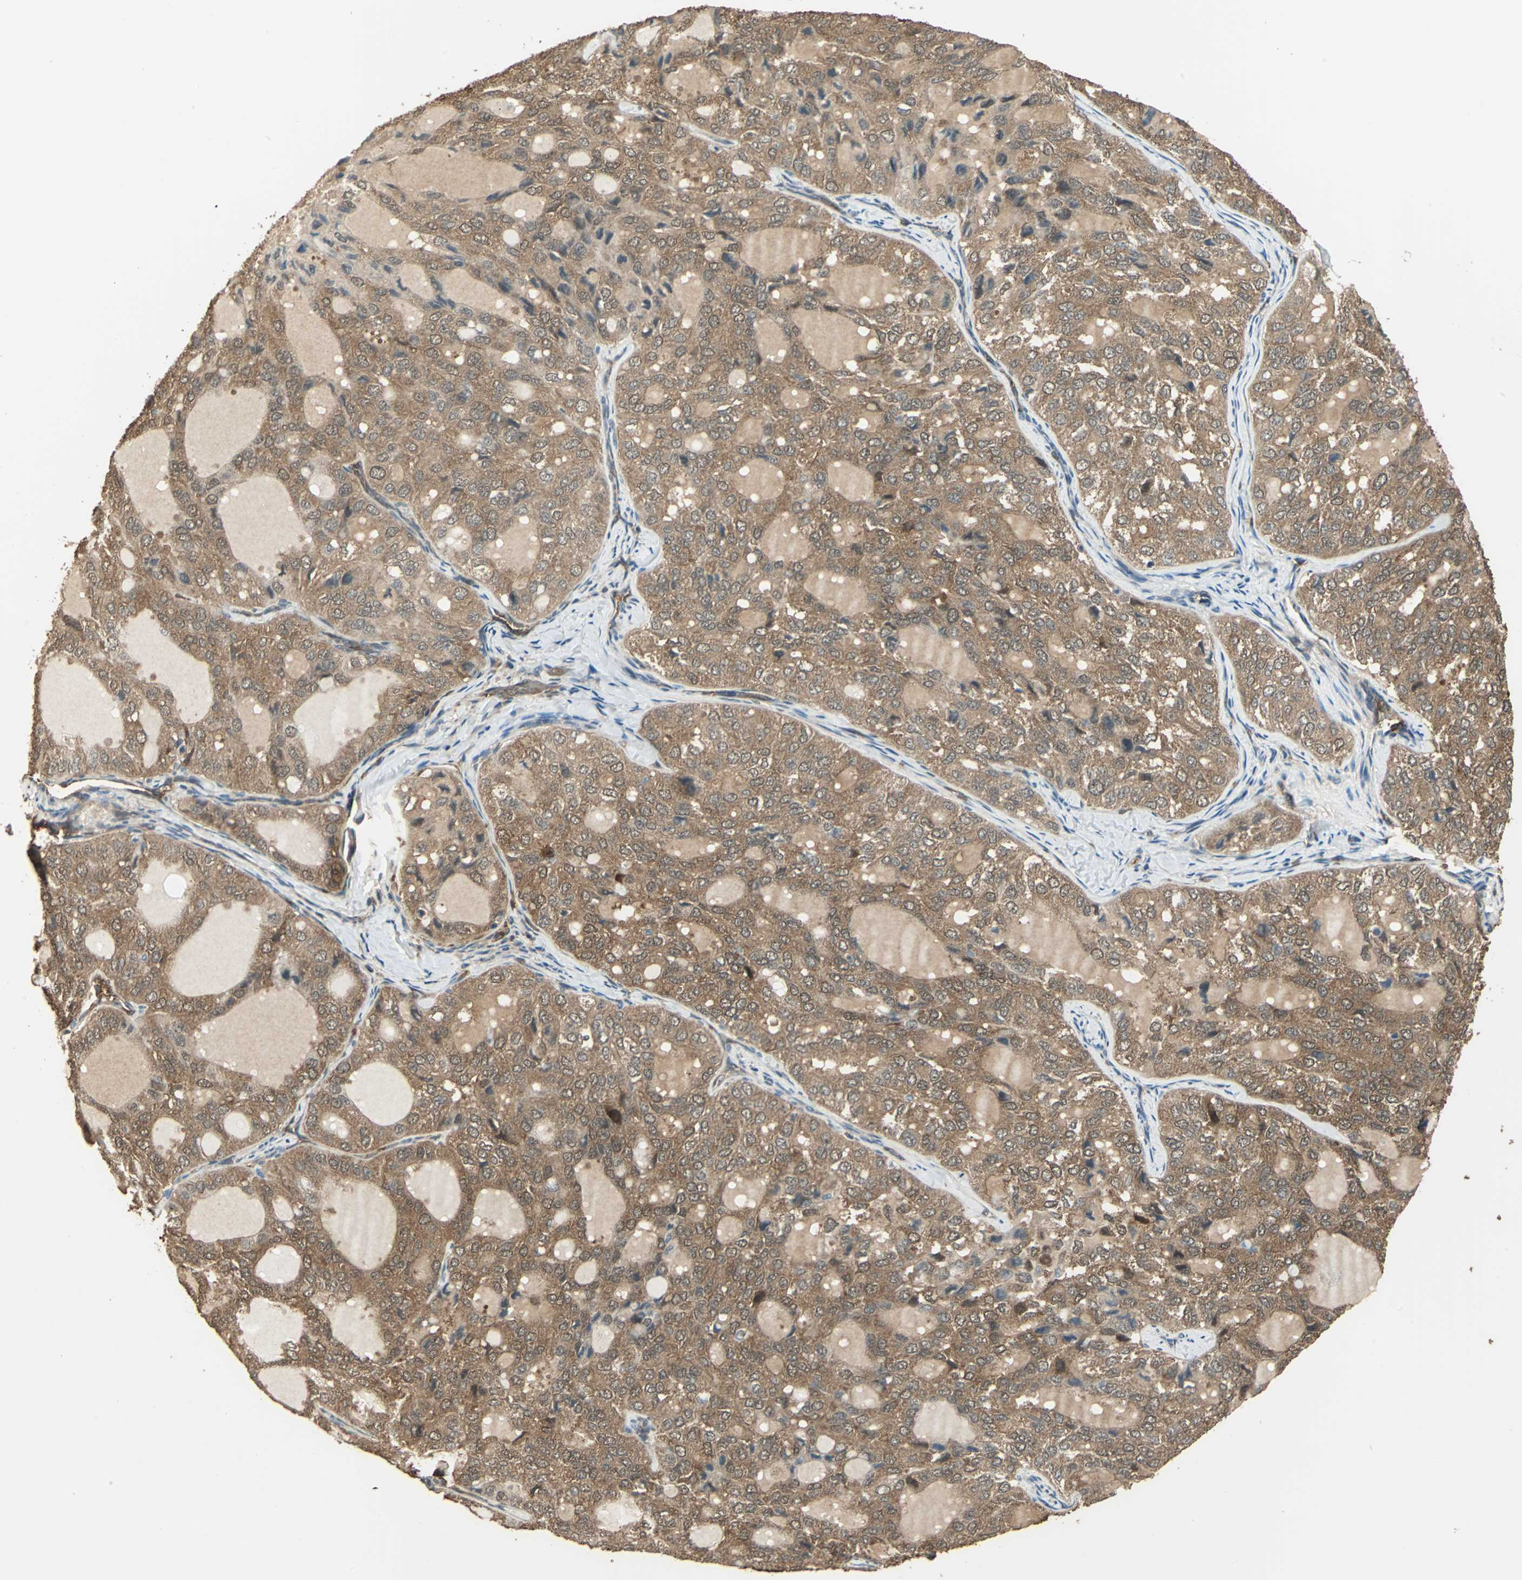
{"staining": {"intensity": "moderate", "quantity": ">75%", "location": "cytoplasmic/membranous,nuclear"}, "tissue": "thyroid cancer", "cell_type": "Tumor cells", "image_type": "cancer", "snomed": [{"axis": "morphology", "description": "Follicular adenoma carcinoma, NOS"}, {"axis": "topography", "description": "Thyroid gland"}], "caption": "DAB immunohistochemical staining of follicular adenoma carcinoma (thyroid) demonstrates moderate cytoplasmic/membranous and nuclear protein staining in approximately >75% of tumor cells.", "gene": "DDAH1", "patient": {"sex": "male", "age": 75}}